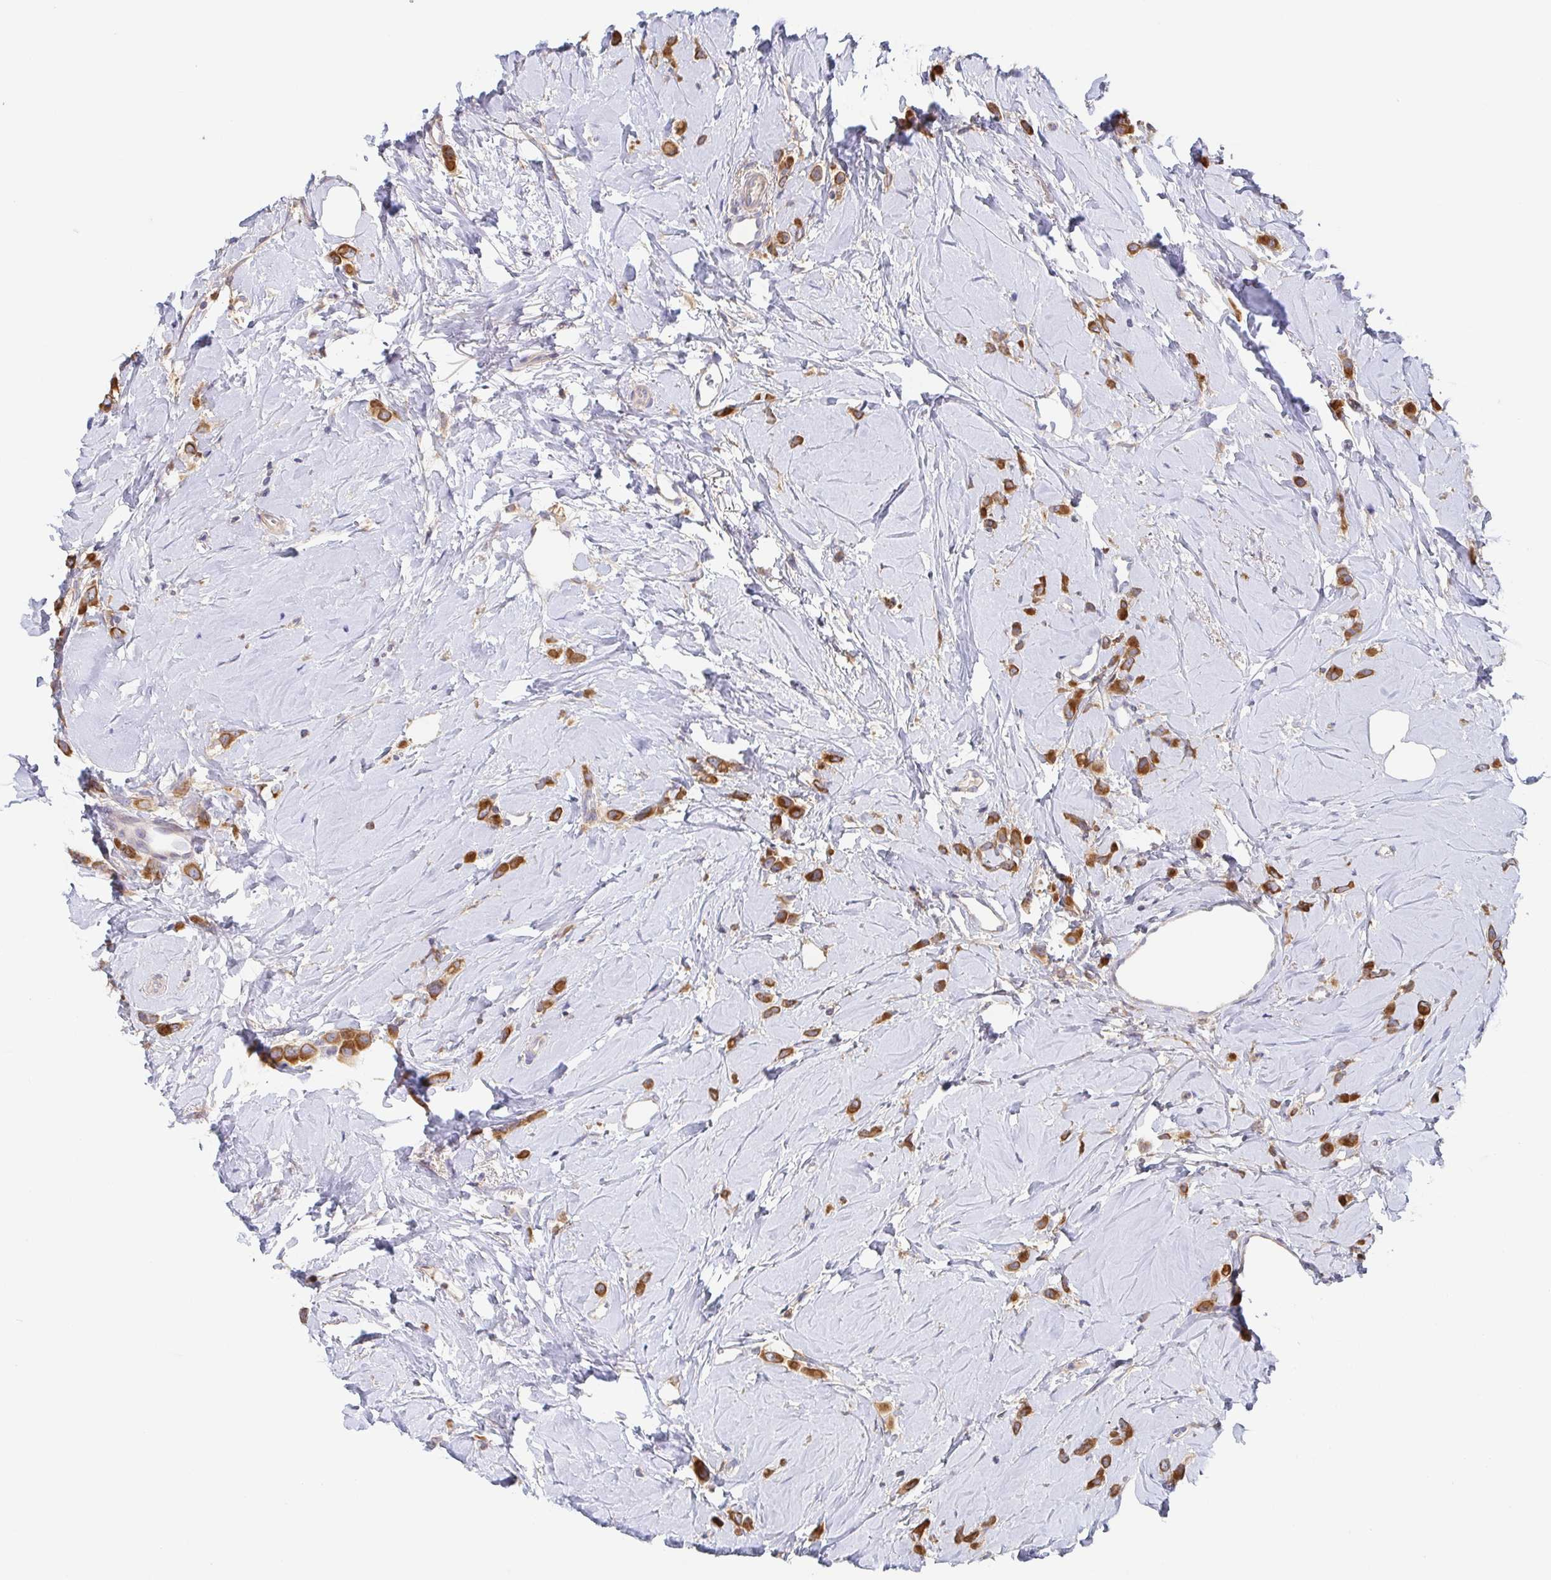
{"staining": {"intensity": "strong", "quantity": ">75%", "location": "cytoplasmic/membranous"}, "tissue": "breast cancer", "cell_type": "Tumor cells", "image_type": "cancer", "snomed": [{"axis": "morphology", "description": "Lobular carcinoma"}, {"axis": "topography", "description": "Breast"}], "caption": "A high amount of strong cytoplasmic/membranous staining is appreciated in approximately >75% of tumor cells in lobular carcinoma (breast) tissue. (DAB (3,3'-diaminobenzidine) IHC, brown staining for protein, blue staining for nuclei).", "gene": "TUFT1", "patient": {"sex": "female", "age": 66}}